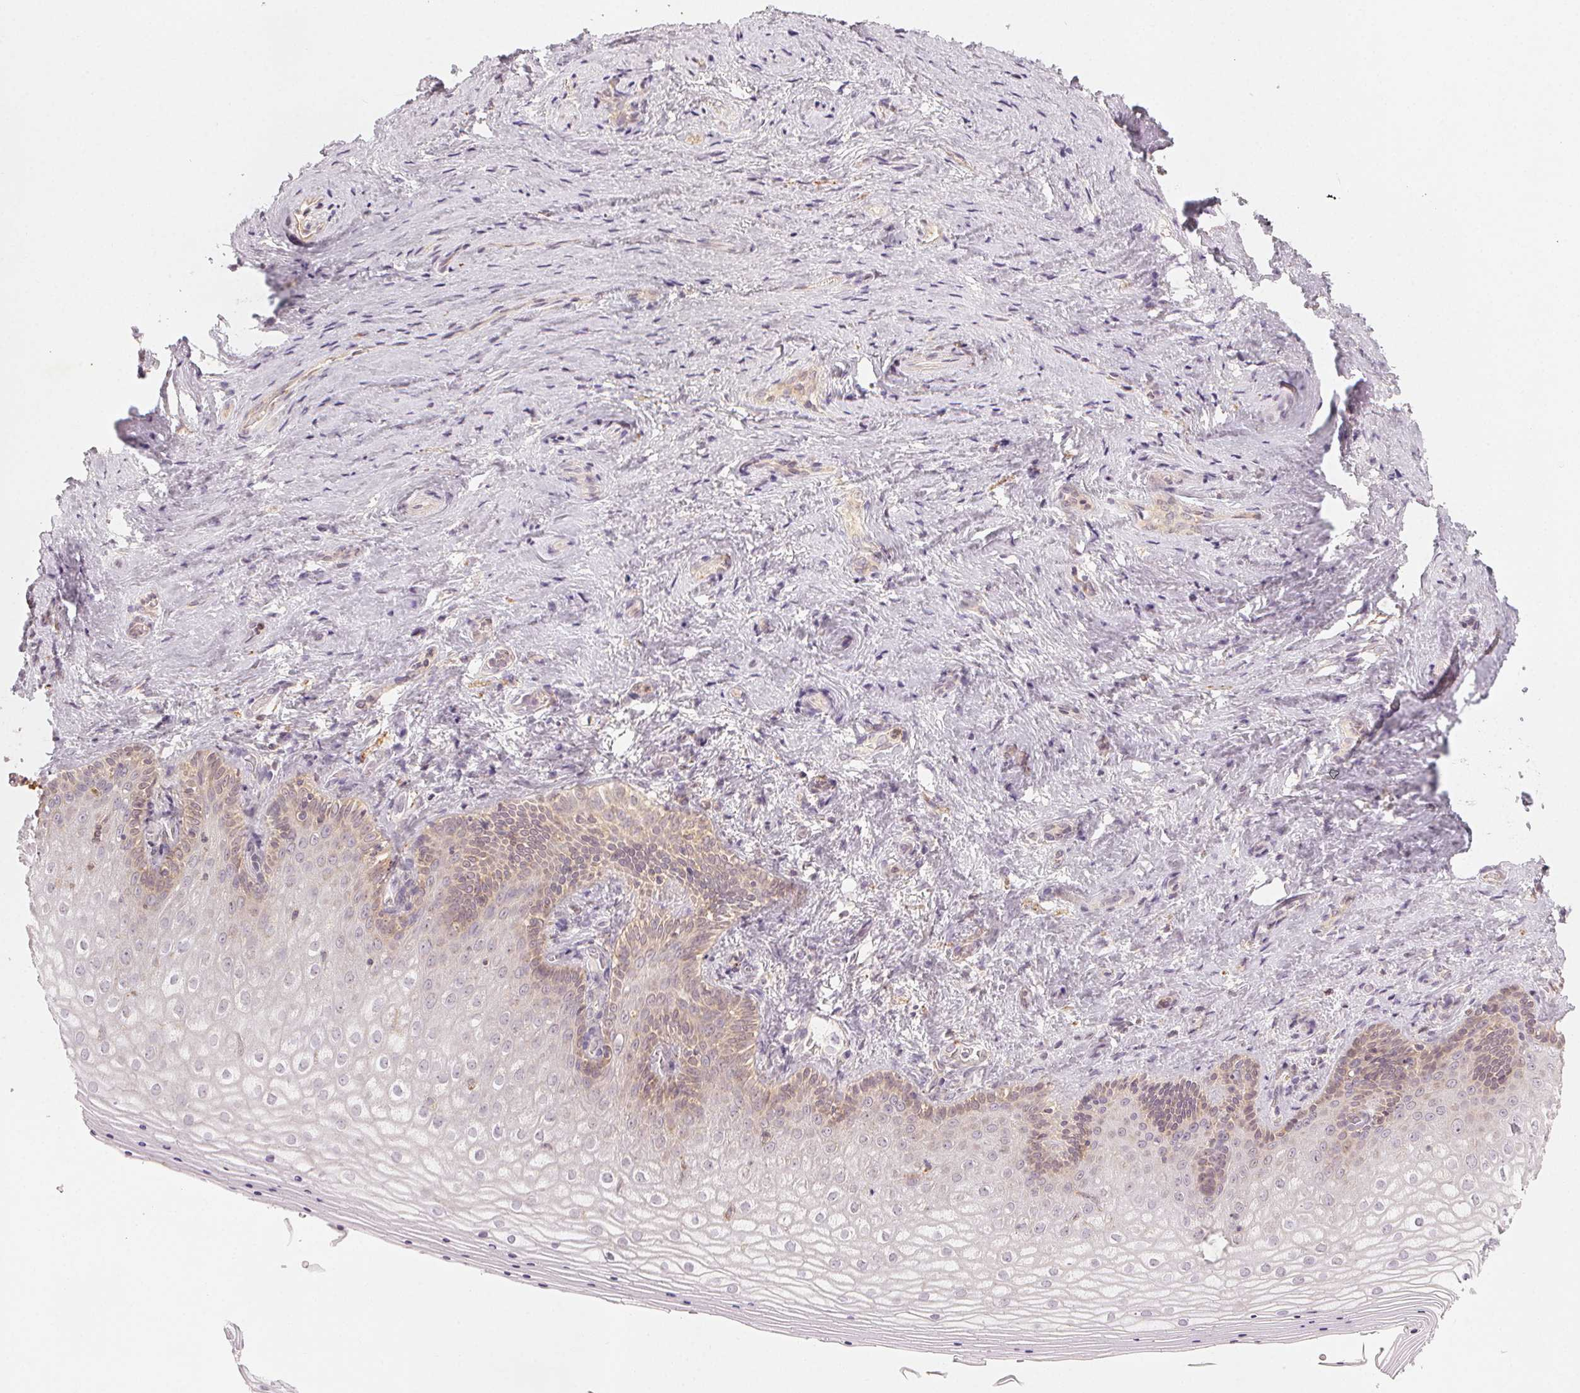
{"staining": {"intensity": "weak", "quantity": "<25%", "location": "cytoplasmic/membranous"}, "tissue": "vagina", "cell_type": "Squamous epithelial cells", "image_type": "normal", "snomed": [{"axis": "morphology", "description": "Normal tissue, NOS"}, {"axis": "topography", "description": "Vagina"}], "caption": "Protein analysis of unremarkable vagina reveals no significant staining in squamous epithelial cells.", "gene": "NCOA4", "patient": {"sex": "female", "age": 42}}